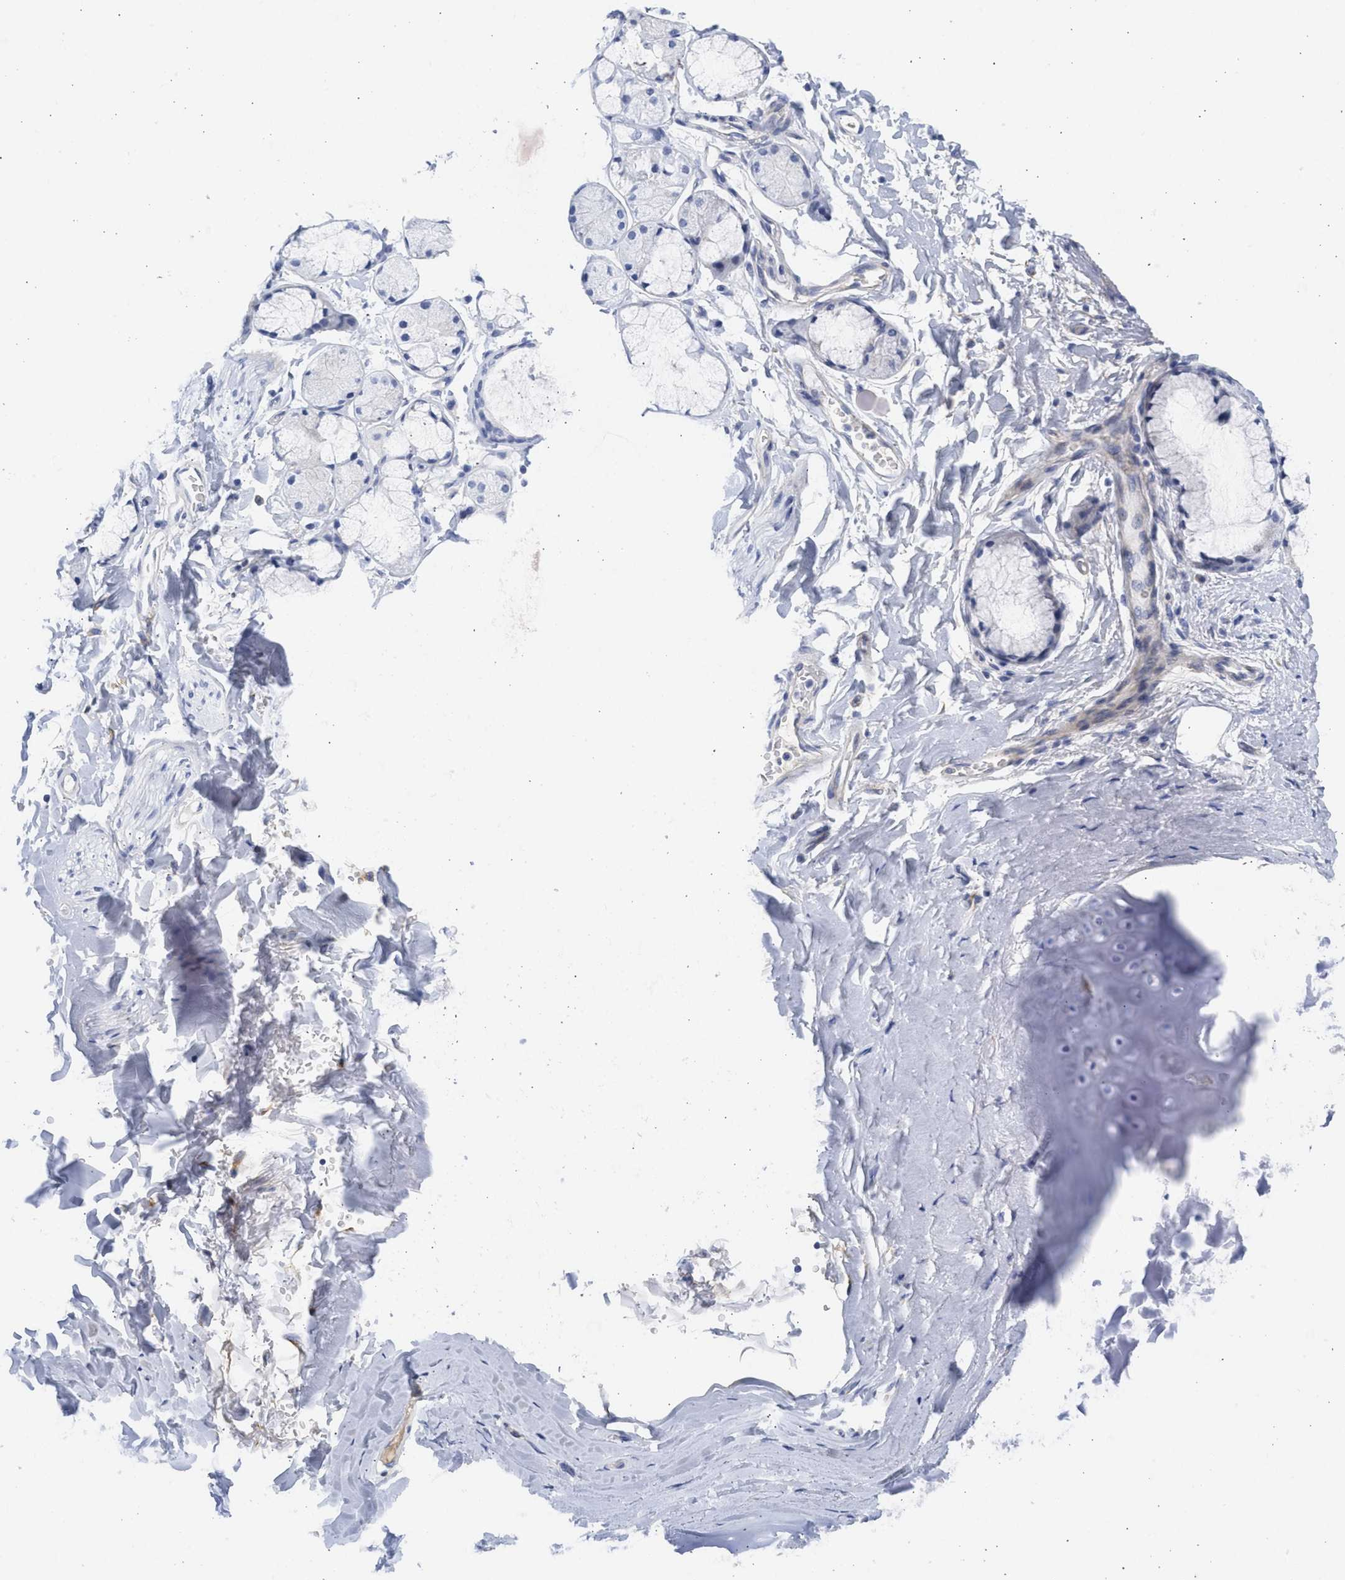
{"staining": {"intensity": "negative", "quantity": "none", "location": "none"}, "tissue": "adipose tissue", "cell_type": "Adipocytes", "image_type": "normal", "snomed": [{"axis": "morphology", "description": "Normal tissue, NOS"}, {"axis": "topography", "description": "Cartilage tissue"}, {"axis": "topography", "description": "Bronchus"}], "caption": "IHC histopathology image of benign adipose tissue stained for a protein (brown), which displays no expression in adipocytes.", "gene": "SPATA3", "patient": {"sex": "female", "age": 73}}